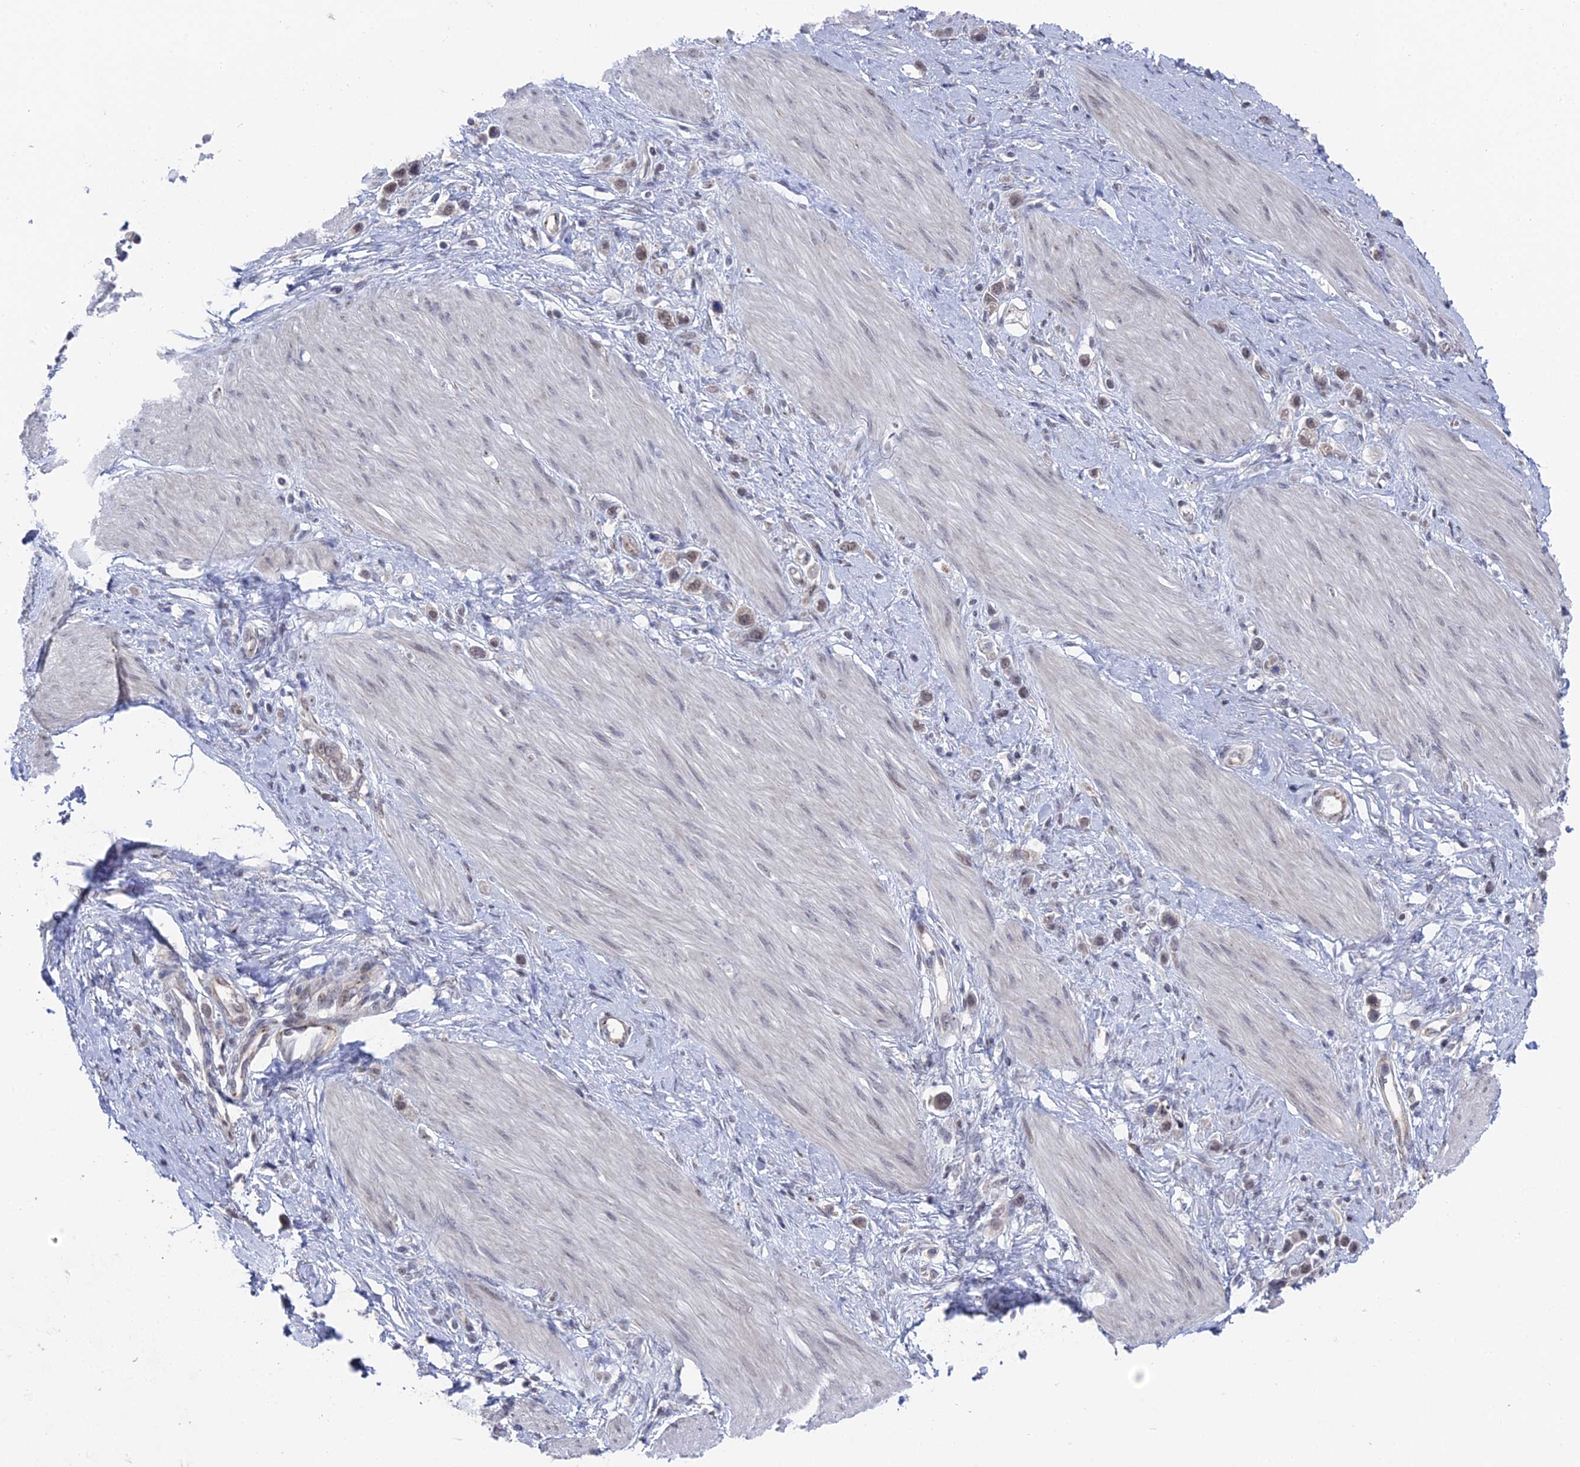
{"staining": {"intensity": "weak", "quantity": "25%-75%", "location": "nuclear"}, "tissue": "stomach cancer", "cell_type": "Tumor cells", "image_type": "cancer", "snomed": [{"axis": "morphology", "description": "Adenocarcinoma, NOS"}, {"axis": "topography", "description": "Stomach"}], "caption": "Stomach adenocarcinoma stained for a protein (brown) reveals weak nuclear positive staining in approximately 25%-75% of tumor cells.", "gene": "FHIP2A", "patient": {"sex": "female", "age": 65}}